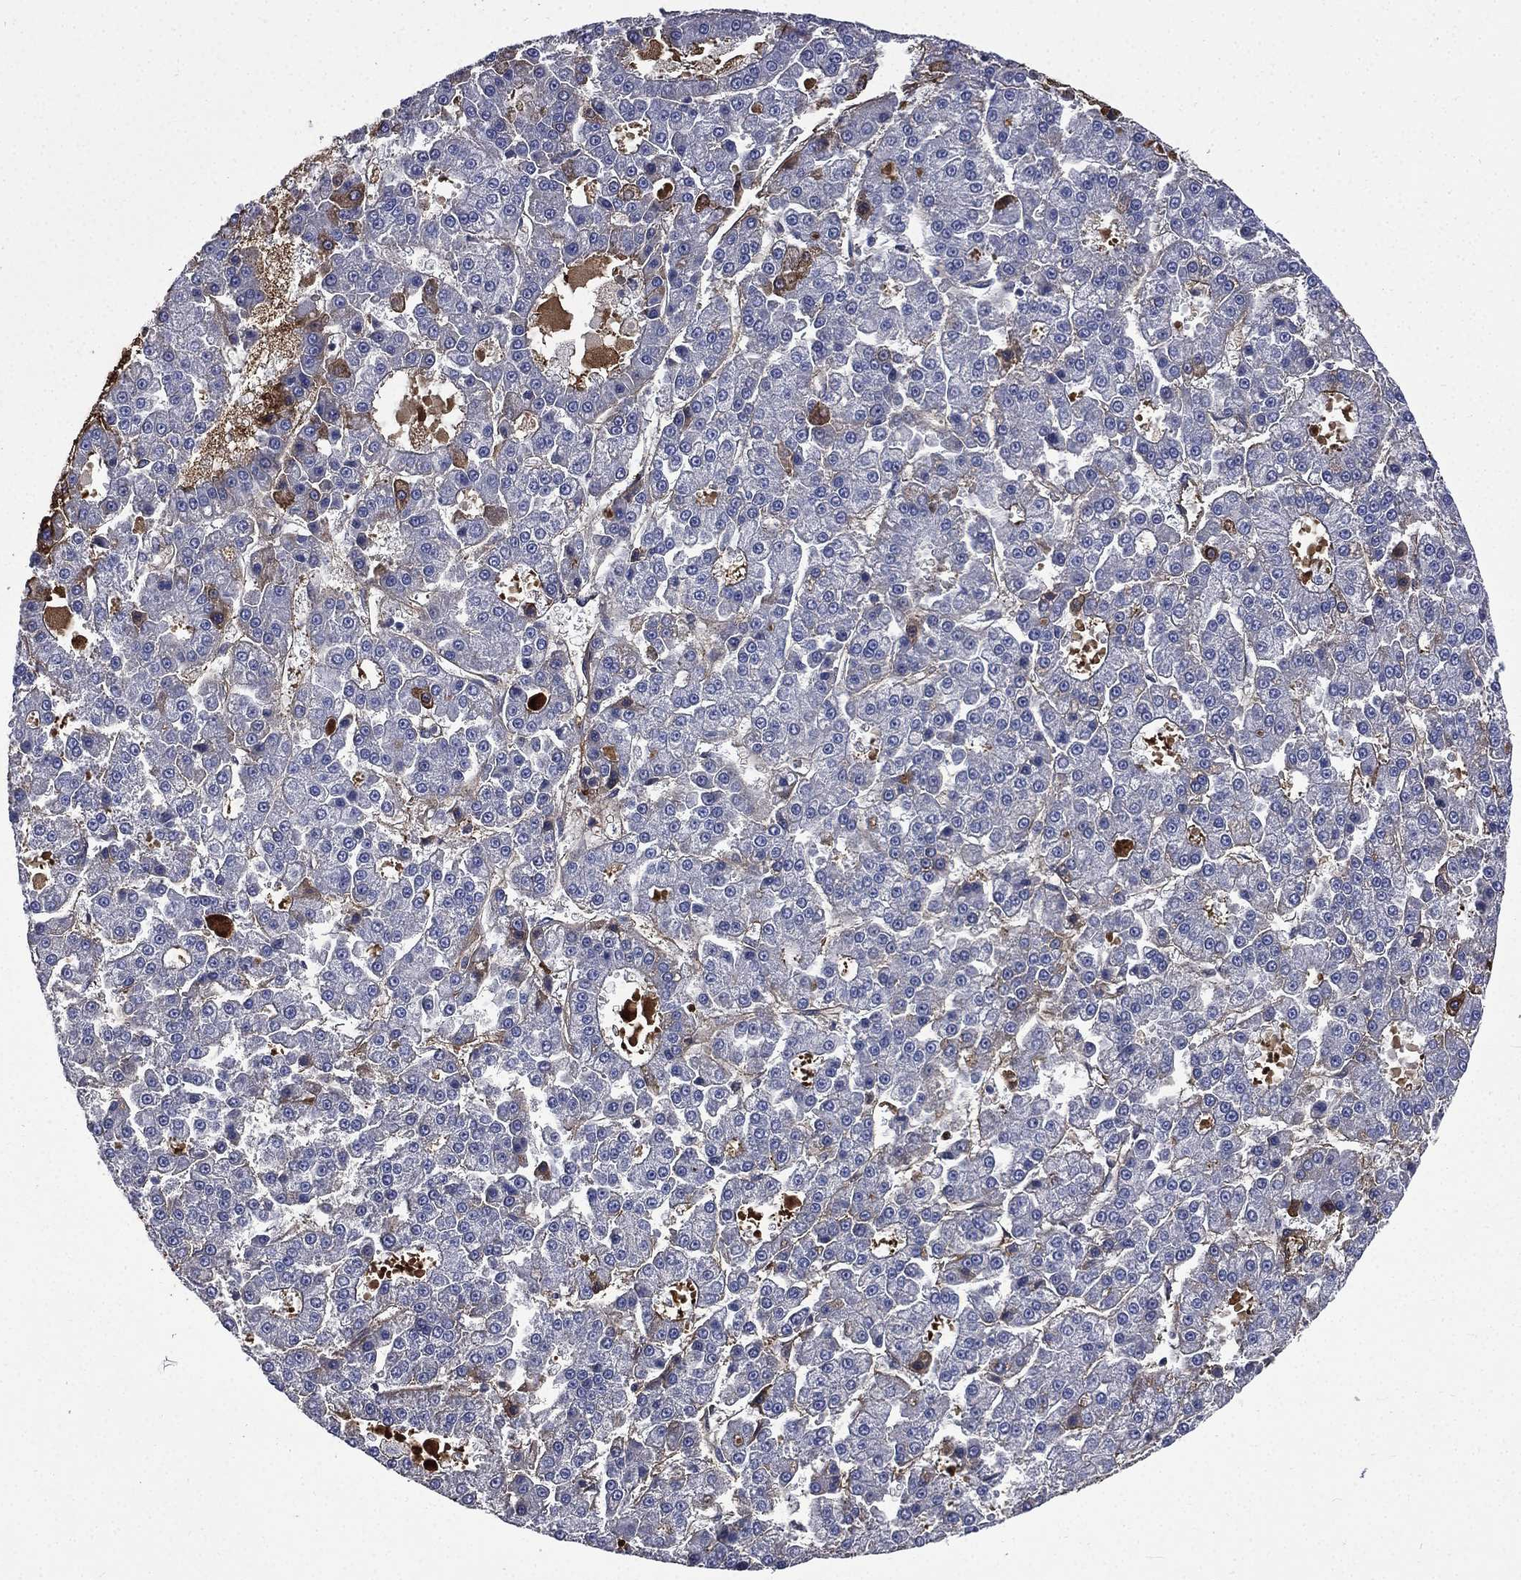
{"staining": {"intensity": "weak", "quantity": "<25%", "location": "cytoplasmic/membranous"}, "tissue": "liver cancer", "cell_type": "Tumor cells", "image_type": "cancer", "snomed": [{"axis": "morphology", "description": "Carcinoma, Hepatocellular, NOS"}, {"axis": "topography", "description": "Liver"}], "caption": "Tumor cells are negative for protein expression in human hepatocellular carcinoma (liver).", "gene": "FGG", "patient": {"sex": "male", "age": 70}}